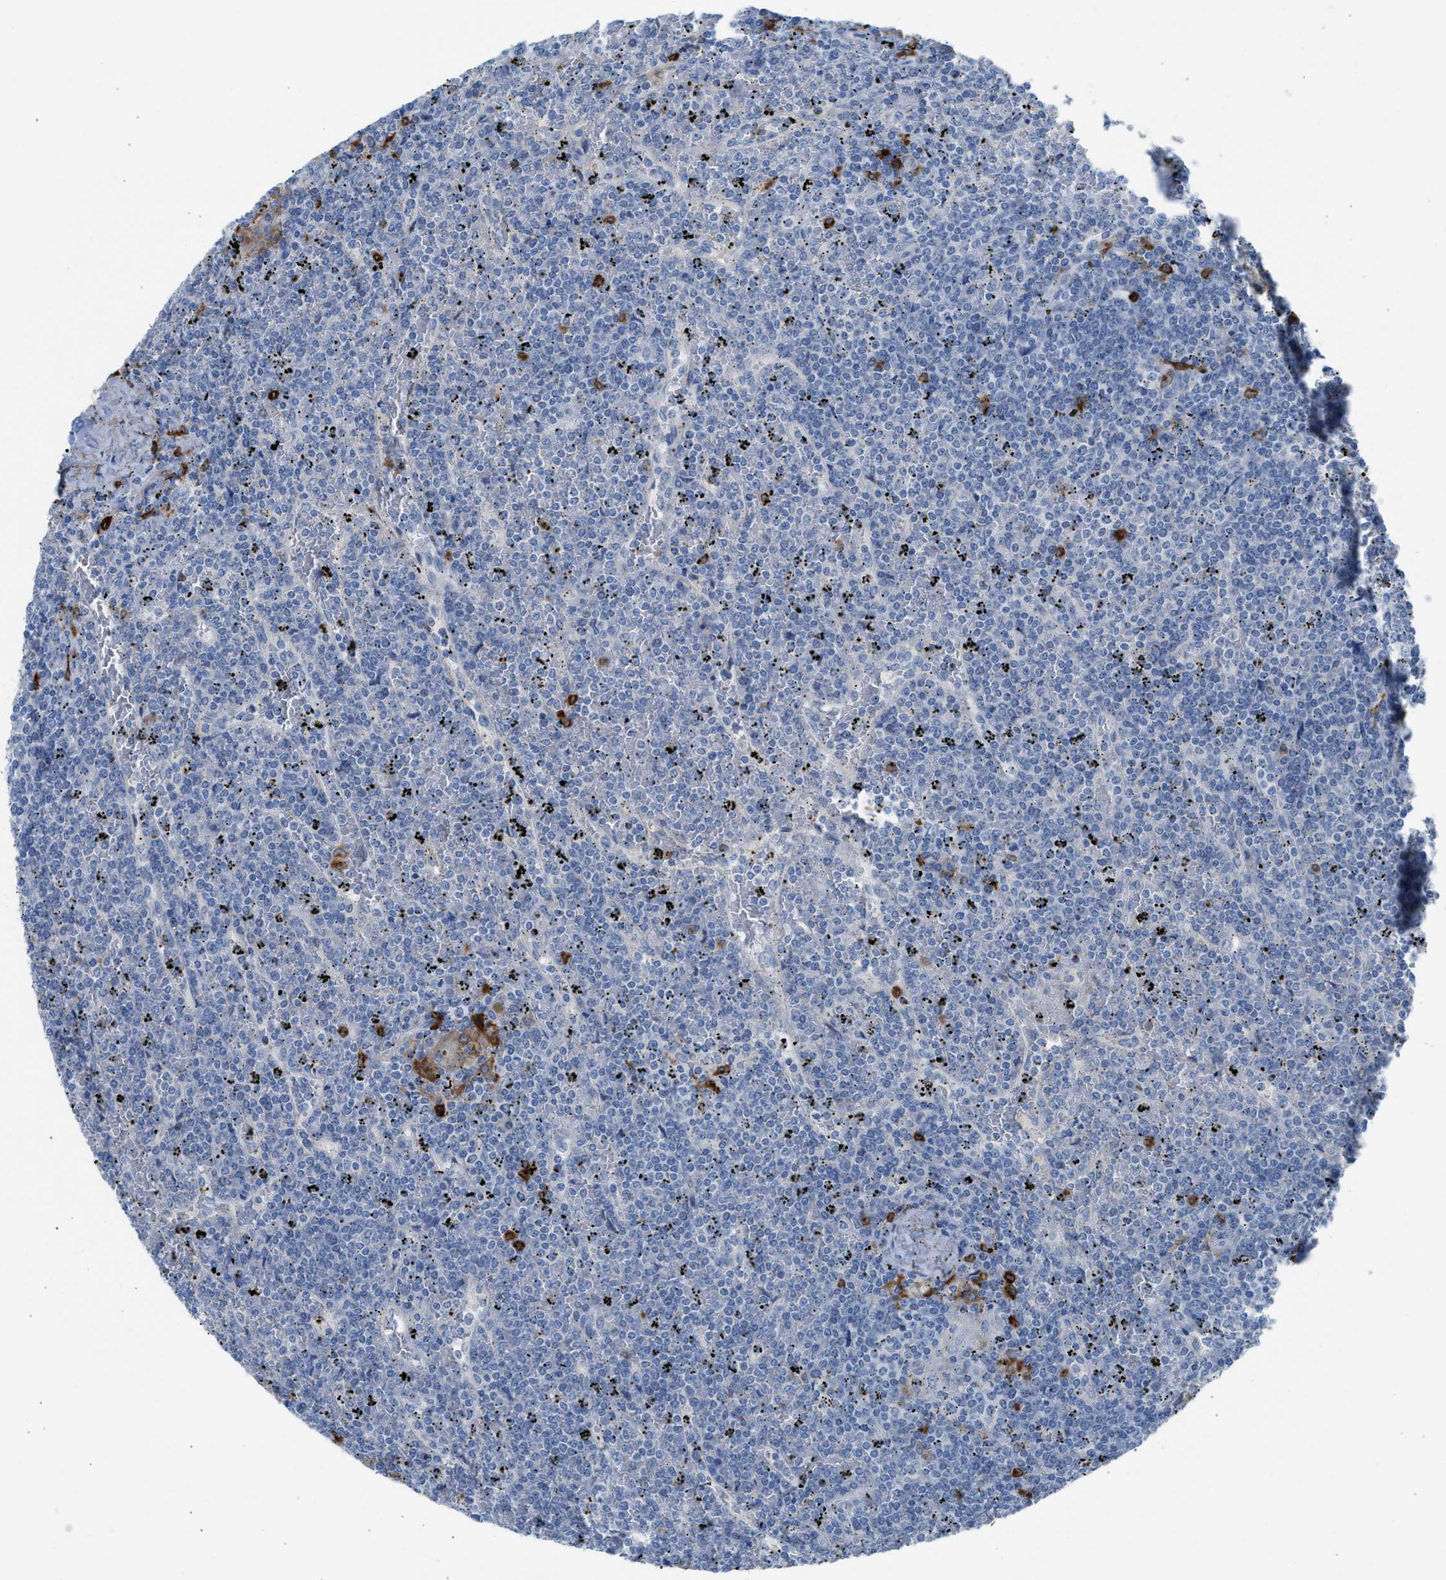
{"staining": {"intensity": "negative", "quantity": "none", "location": "none"}, "tissue": "lymphoma", "cell_type": "Tumor cells", "image_type": "cancer", "snomed": [{"axis": "morphology", "description": "Malignant lymphoma, non-Hodgkin's type, Low grade"}, {"axis": "topography", "description": "Spleen"}], "caption": "A histopathology image of lymphoma stained for a protein exhibits no brown staining in tumor cells.", "gene": "CLEC10A", "patient": {"sex": "female", "age": 19}}